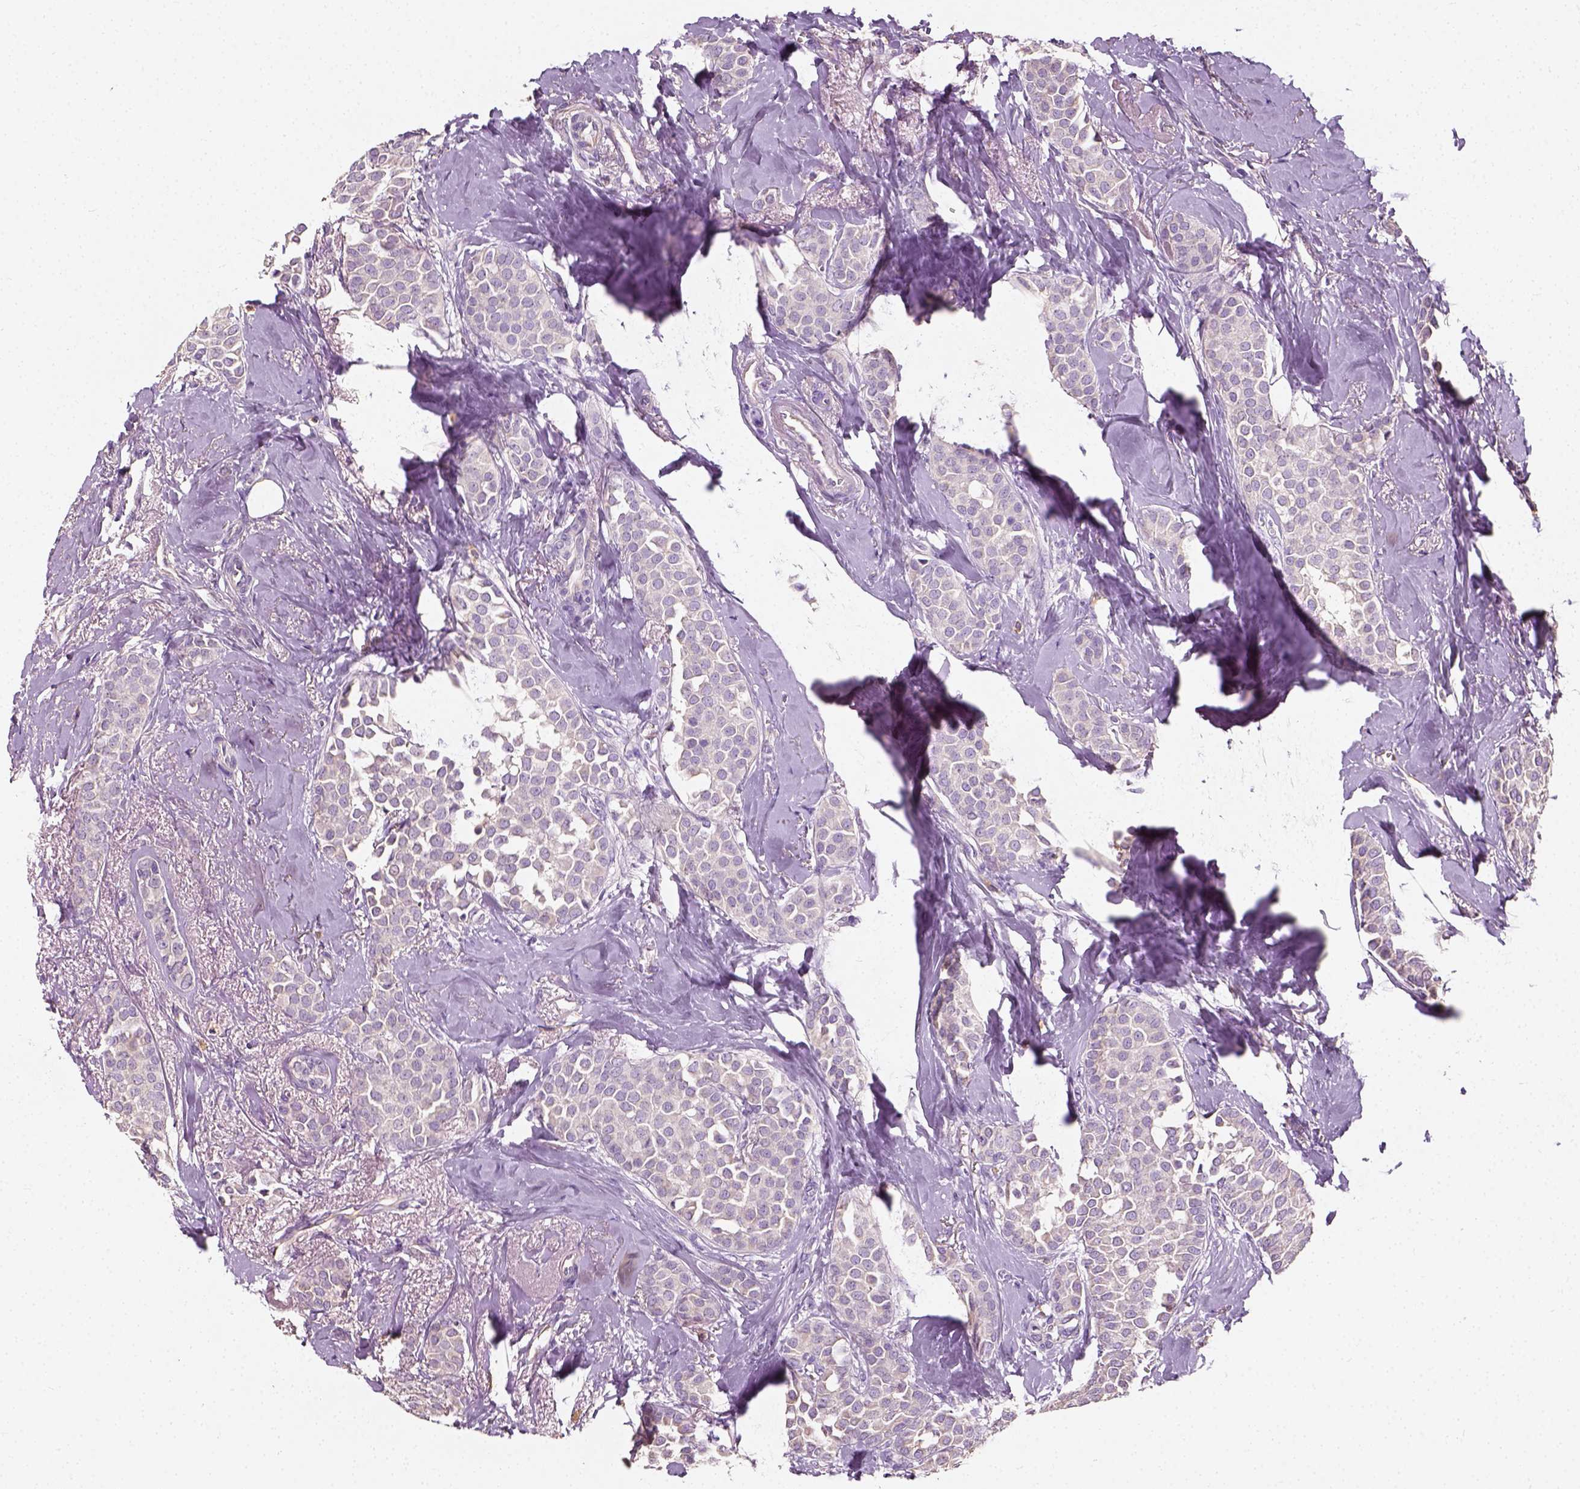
{"staining": {"intensity": "negative", "quantity": "none", "location": "none"}, "tissue": "breast cancer", "cell_type": "Tumor cells", "image_type": "cancer", "snomed": [{"axis": "morphology", "description": "Duct carcinoma"}, {"axis": "topography", "description": "Breast"}], "caption": "Immunohistochemistry histopathology image of human infiltrating ductal carcinoma (breast) stained for a protein (brown), which shows no staining in tumor cells.", "gene": "DHCR24", "patient": {"sex": "female", "age": 79}}